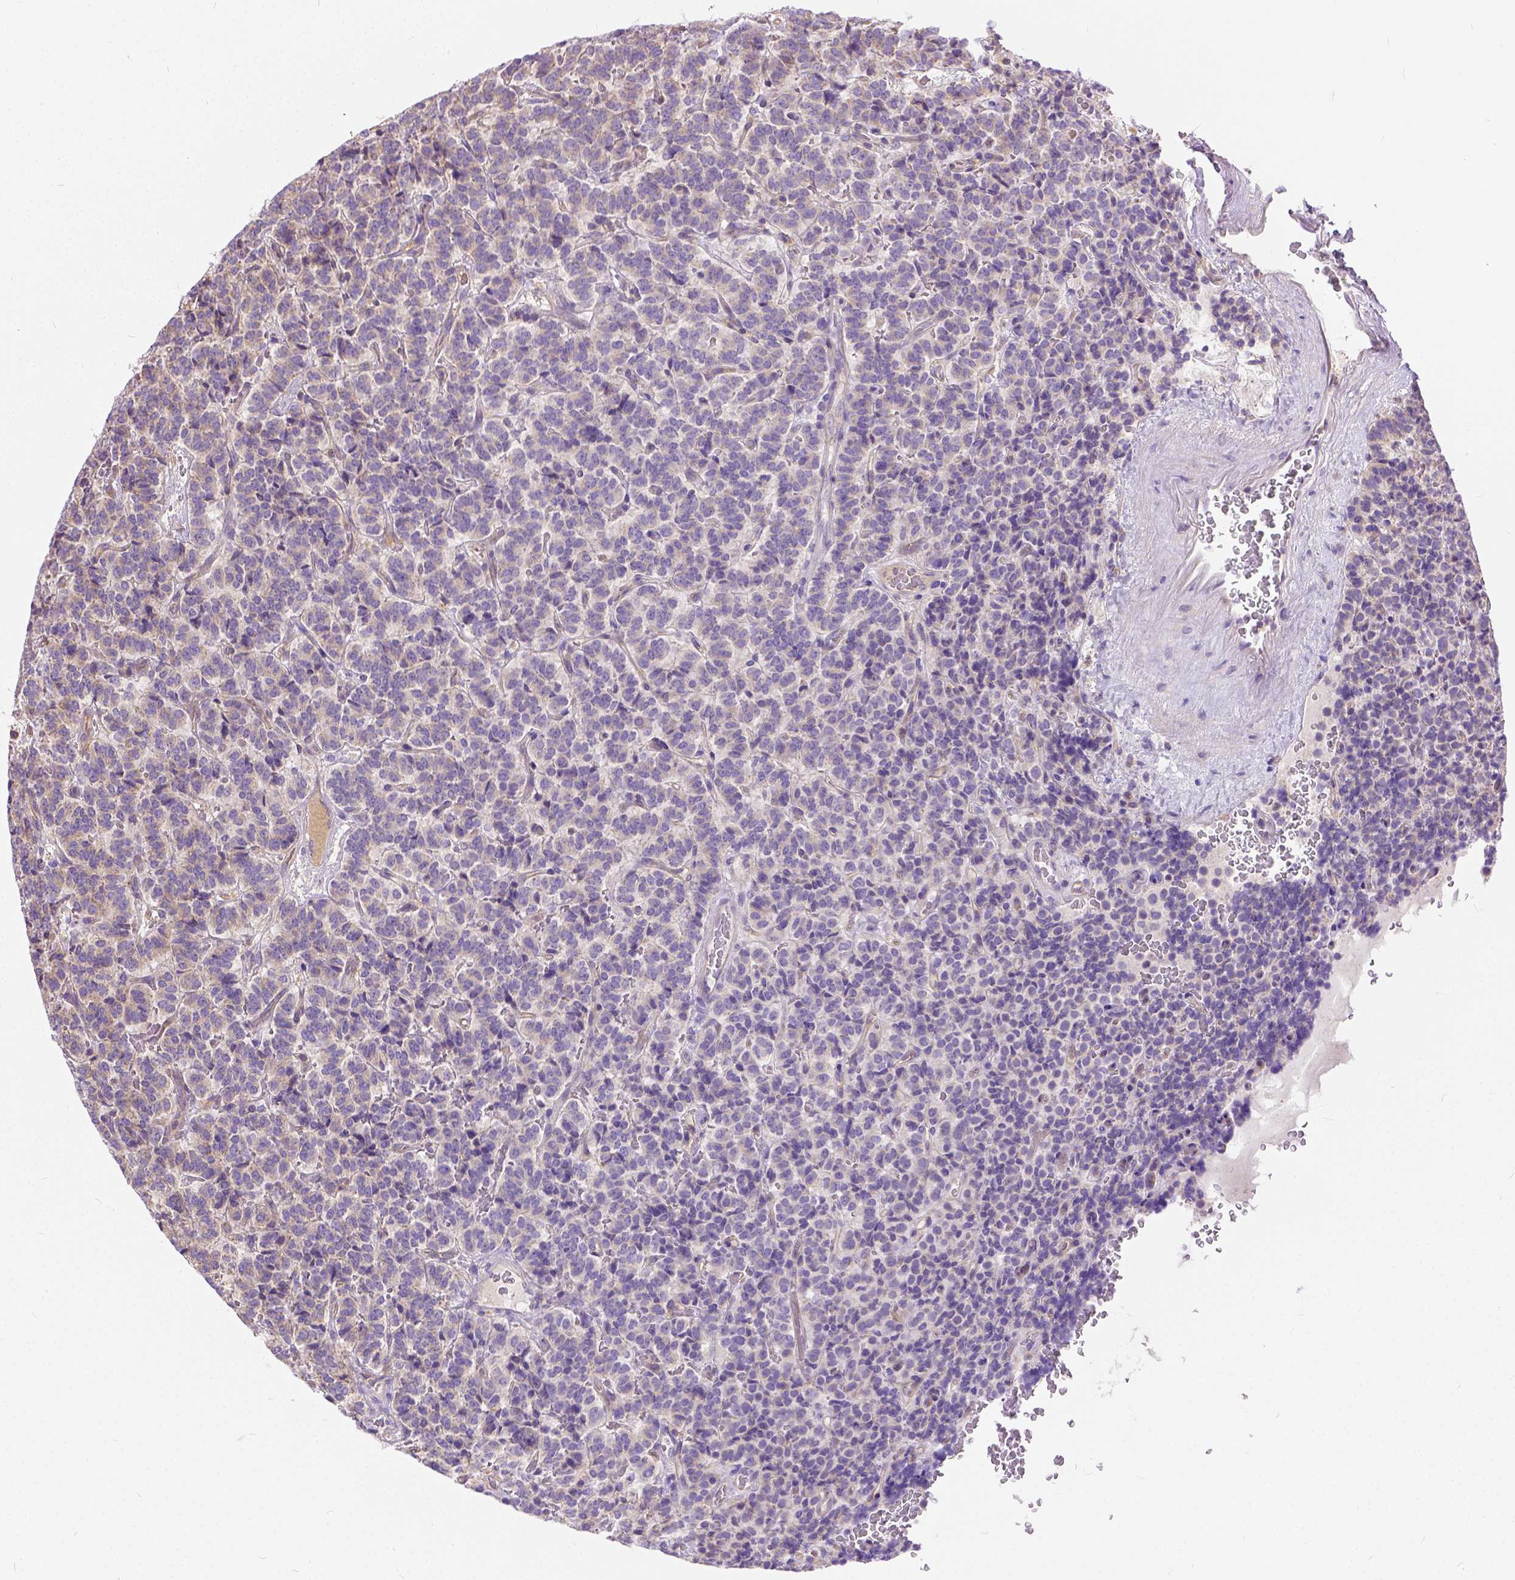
{"staining": {"intensity": "negative", "quantity": "none", "location": "none"}, "tissue": "carcinoid", "cell_type": "Tumor cells", "image_type": "cancer", "snomed": [{"axis": "morphology", "description": "Carcinoid, malignant, NOS"}, {"axis": "topography", "description": "Pancreas"}], "caption": "High power microscopy histopathology image of an immunohistochemistry micrograph of carcinoid (malignant), revealing no significant expression in tumor cells. (Immunohistochemistry (ihc), brightfield microscopy, high magnification).", "gene": "CADM4", "patient": {"sex": "male", "age": 36}}